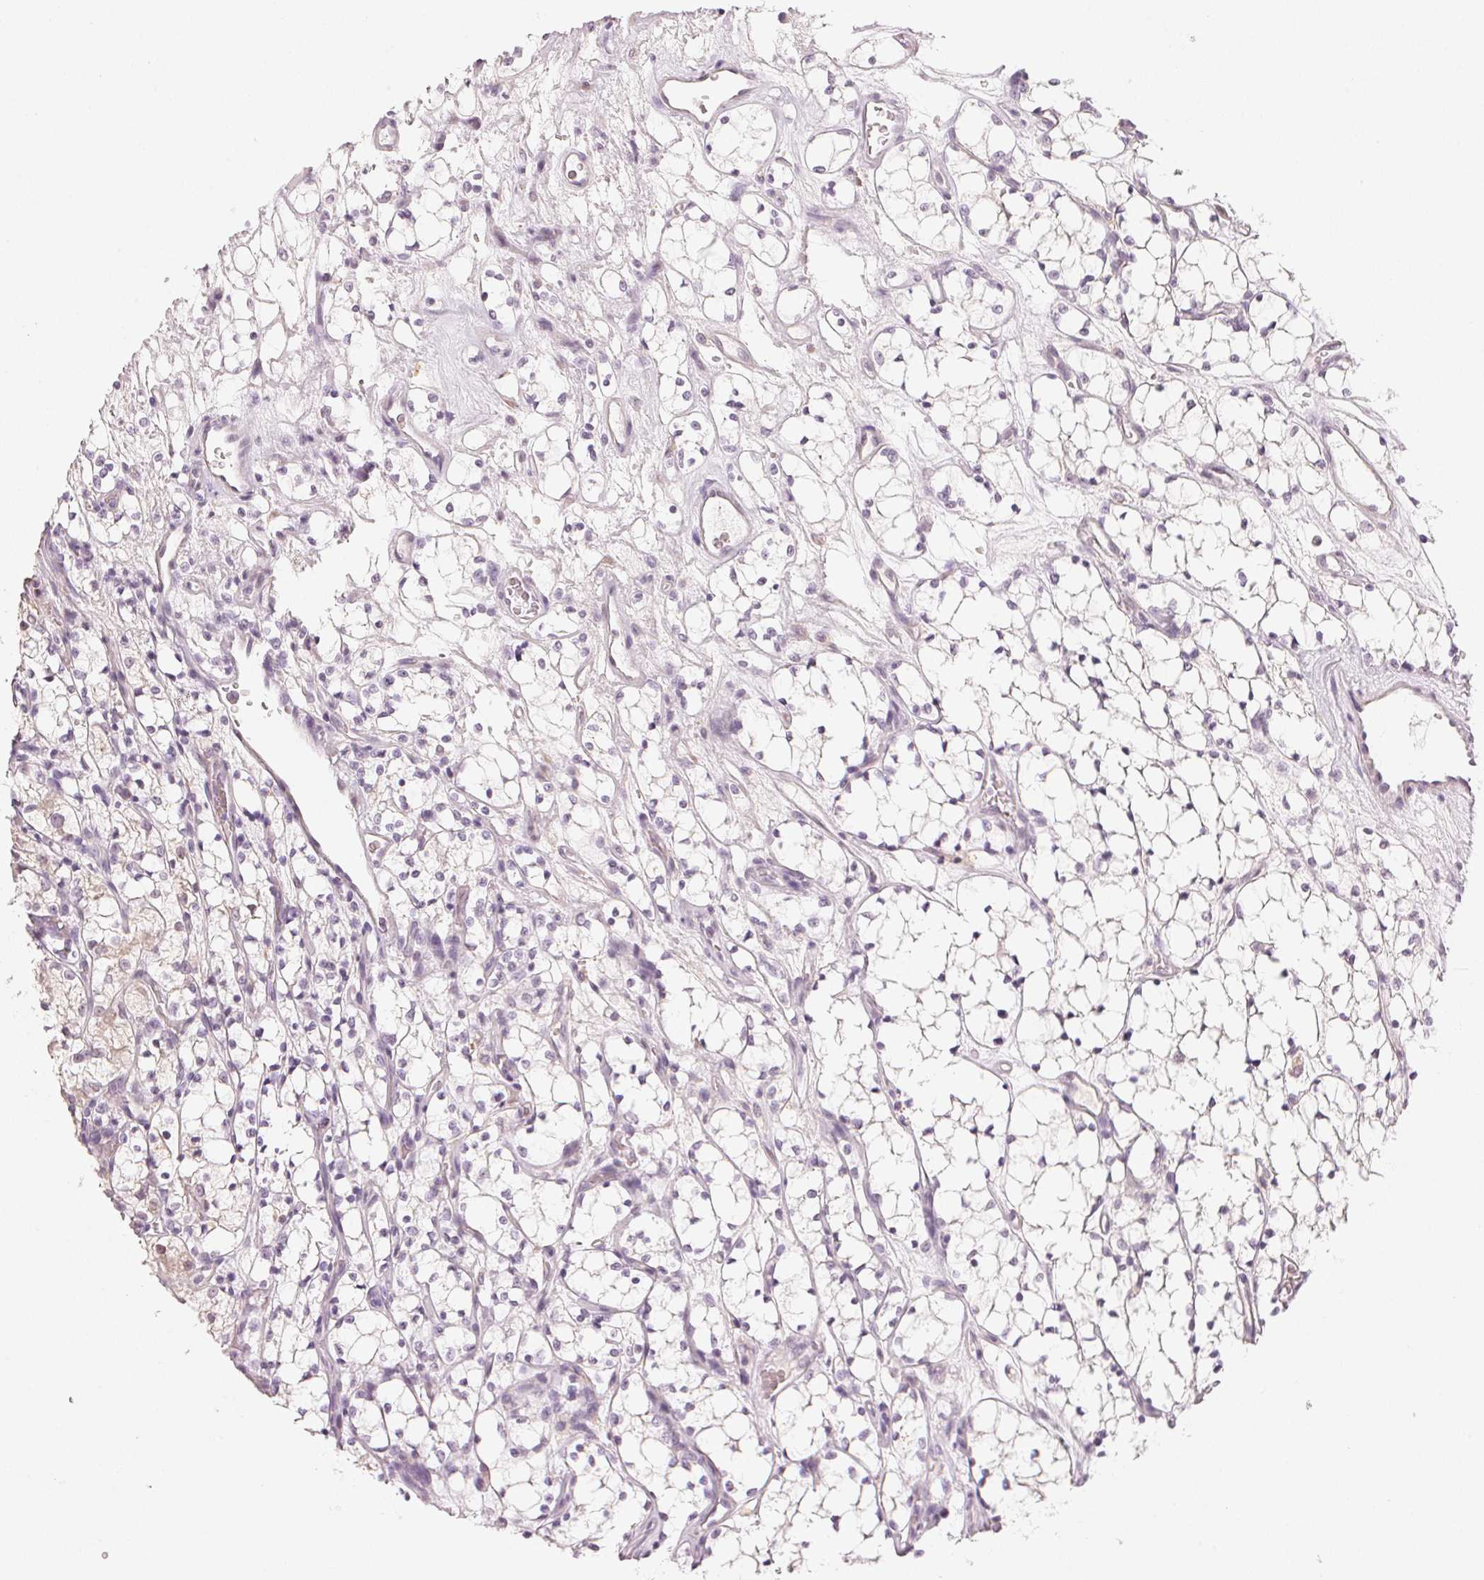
{"staining": {"intensity": "negative", "quantity": "none", "location": "none"}, "tissue": "renal cancer", "cell_type": "Tumor cells", "image_type": "cancer", "snomed": [{"axis": "morphology", "description": "Adenocarcinoma, NOS"}, {"axis": "topography", "description": "Kidney"}], "caption": "This is an immunohistochemistry (IHC) photomicrograph of human renal adenocarcinoma. There is no expression in tumor cells.", "gene": "MAP1LC3A", "patient": {"sex": "female", "age": 69}}